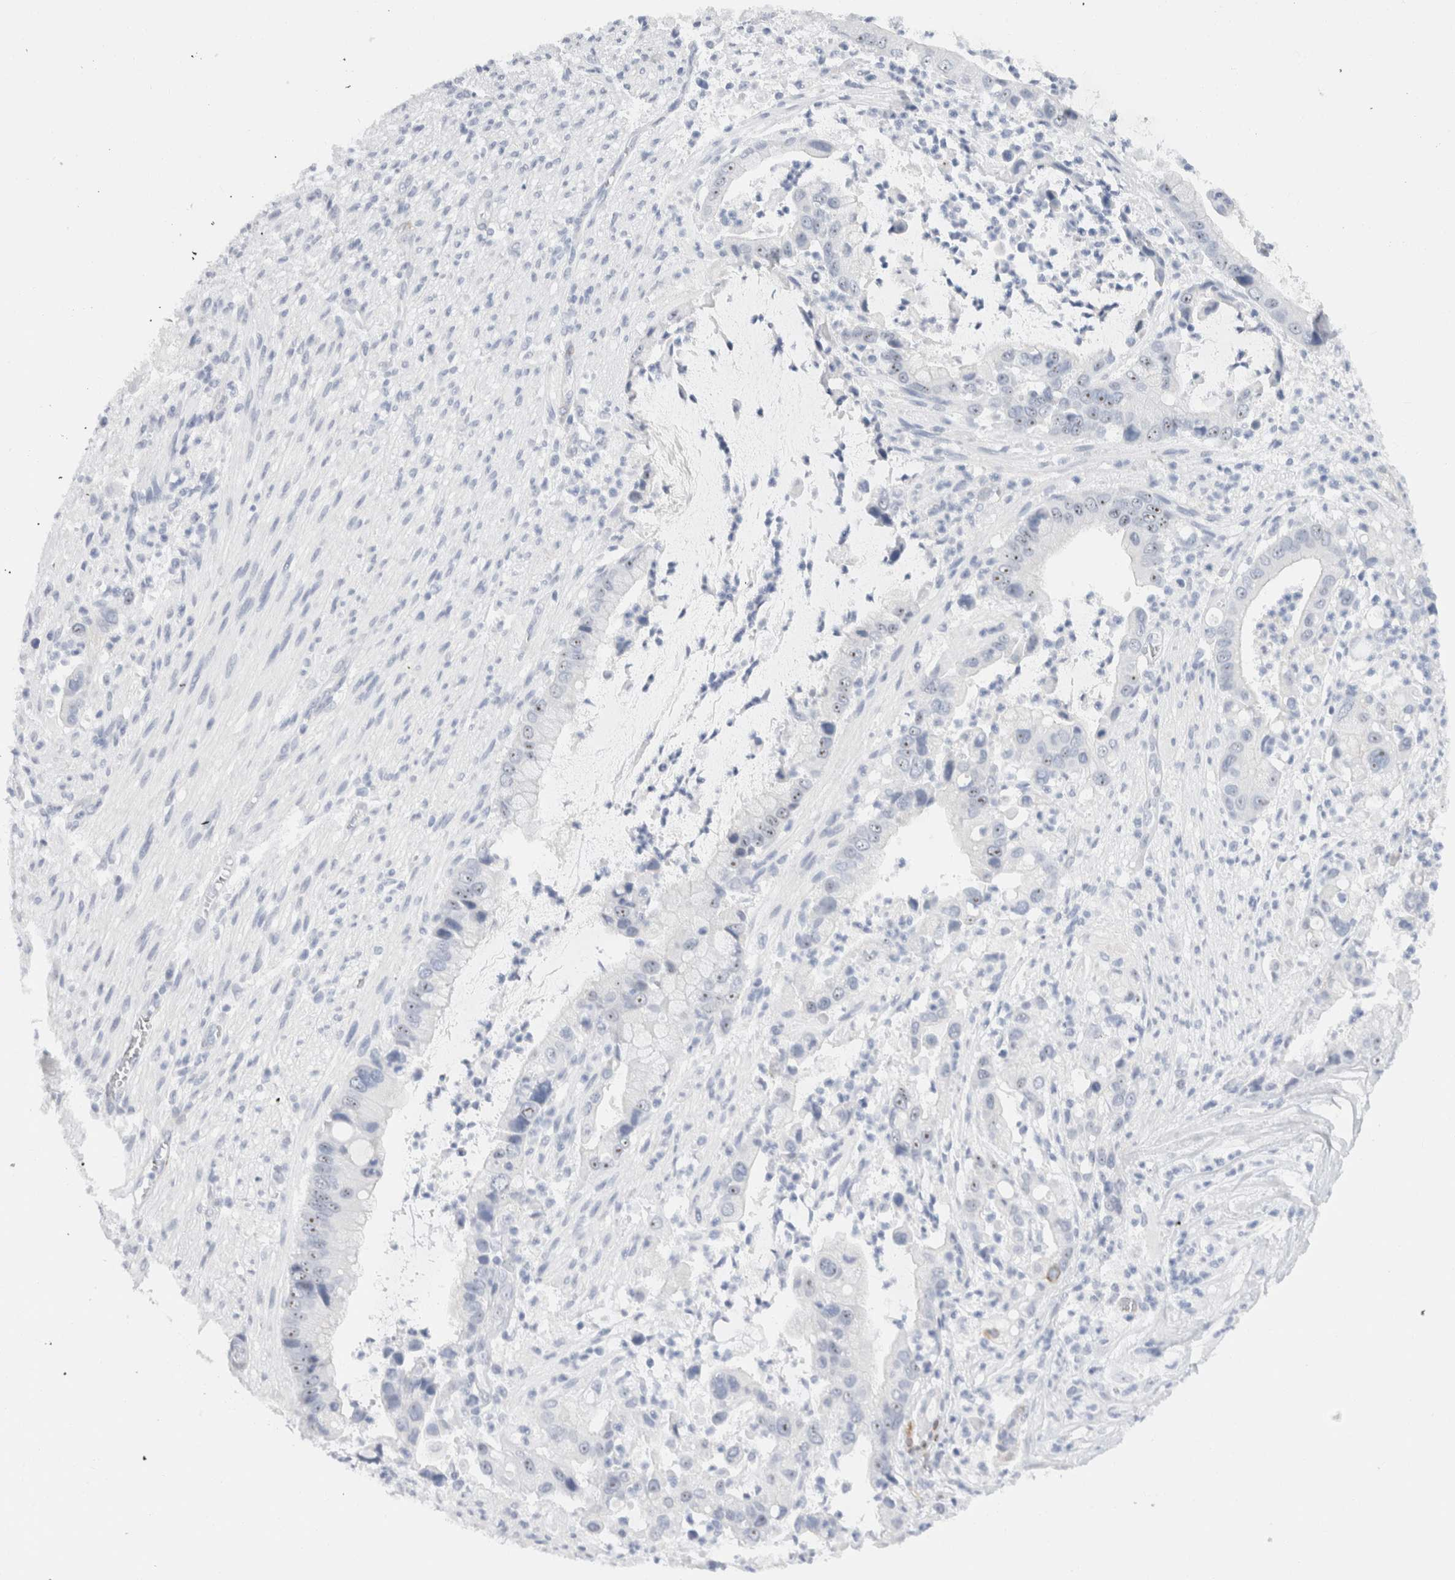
{"staining": {"intensity": "negative", "quantity": "none", "location": "none"}, "tissue": "liver cancer", "cell_type": "Tumor cells", "image_type": "cancer", "snomed": [{"axis": "morphology", "description": "Cholangiocarcinoma"}, {"axis": "topography", "description": "Liver"}], "caption": "A high-resolution photomicrograph shows IHC staining of liver cholangiocarcinoma, which reveals no significant positivity in tumor cells.", "gene": "C9orf50", "patient": {"sex": "female", "age": 54}}